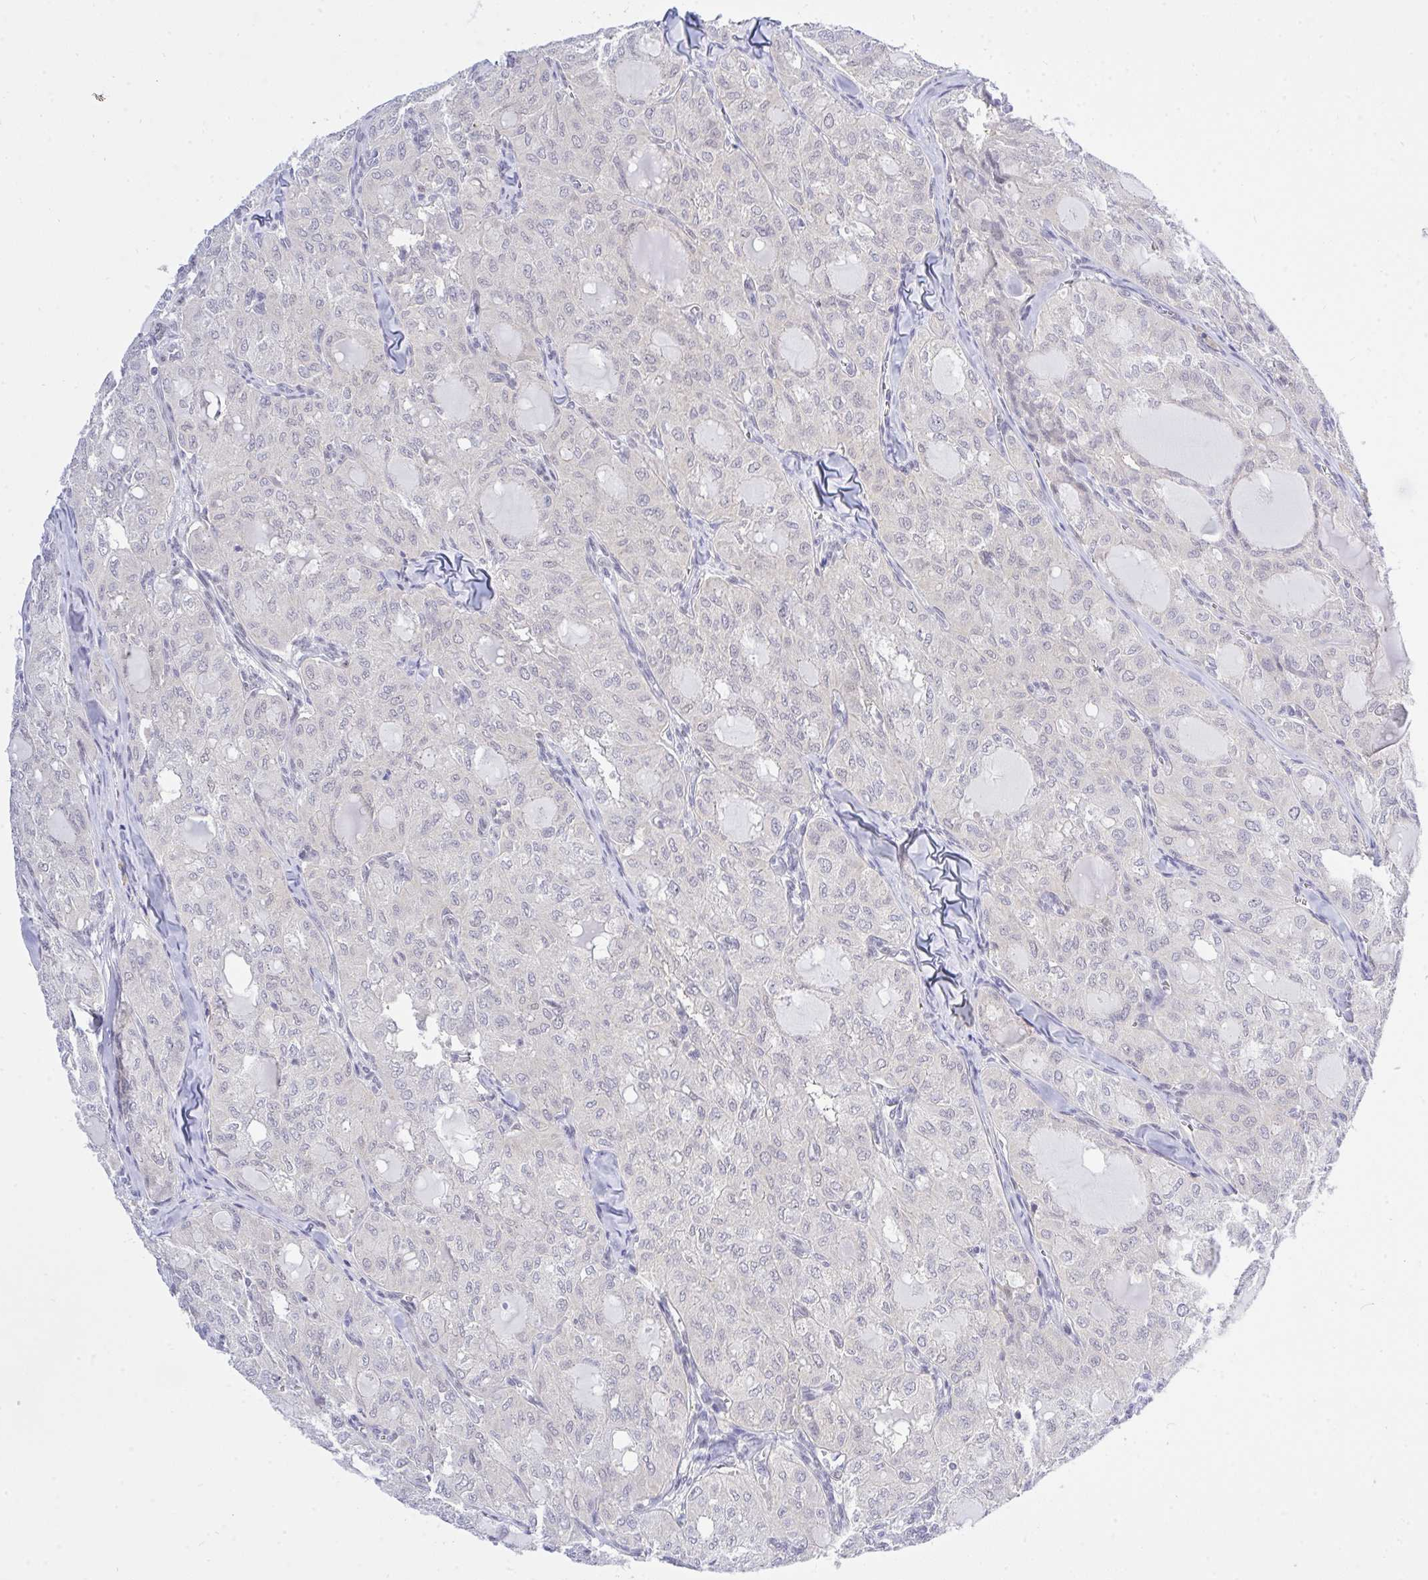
{"staining": {"intensity": "negative", "quantity": "none", "location": "none"}, "tissue": "thyroid cancer", "cell_type": "Tumor cells", "image_type": "cancer", "snomed": [{"axis": "morphology", "description": "Follicular adenoma carcinoma, NOS"}, {"axis": "topography", "description": "Thyroid gland"}], "caption": "High magnification brightfield microscopy of thyroid follicular adenoma carcinoma stained with DAB (brown) and counterstained with hematoxylin (blue): tumor cells show no significant positivity.", "gene": "THOP1", "patient": {"sex": "male", "age": 75}}